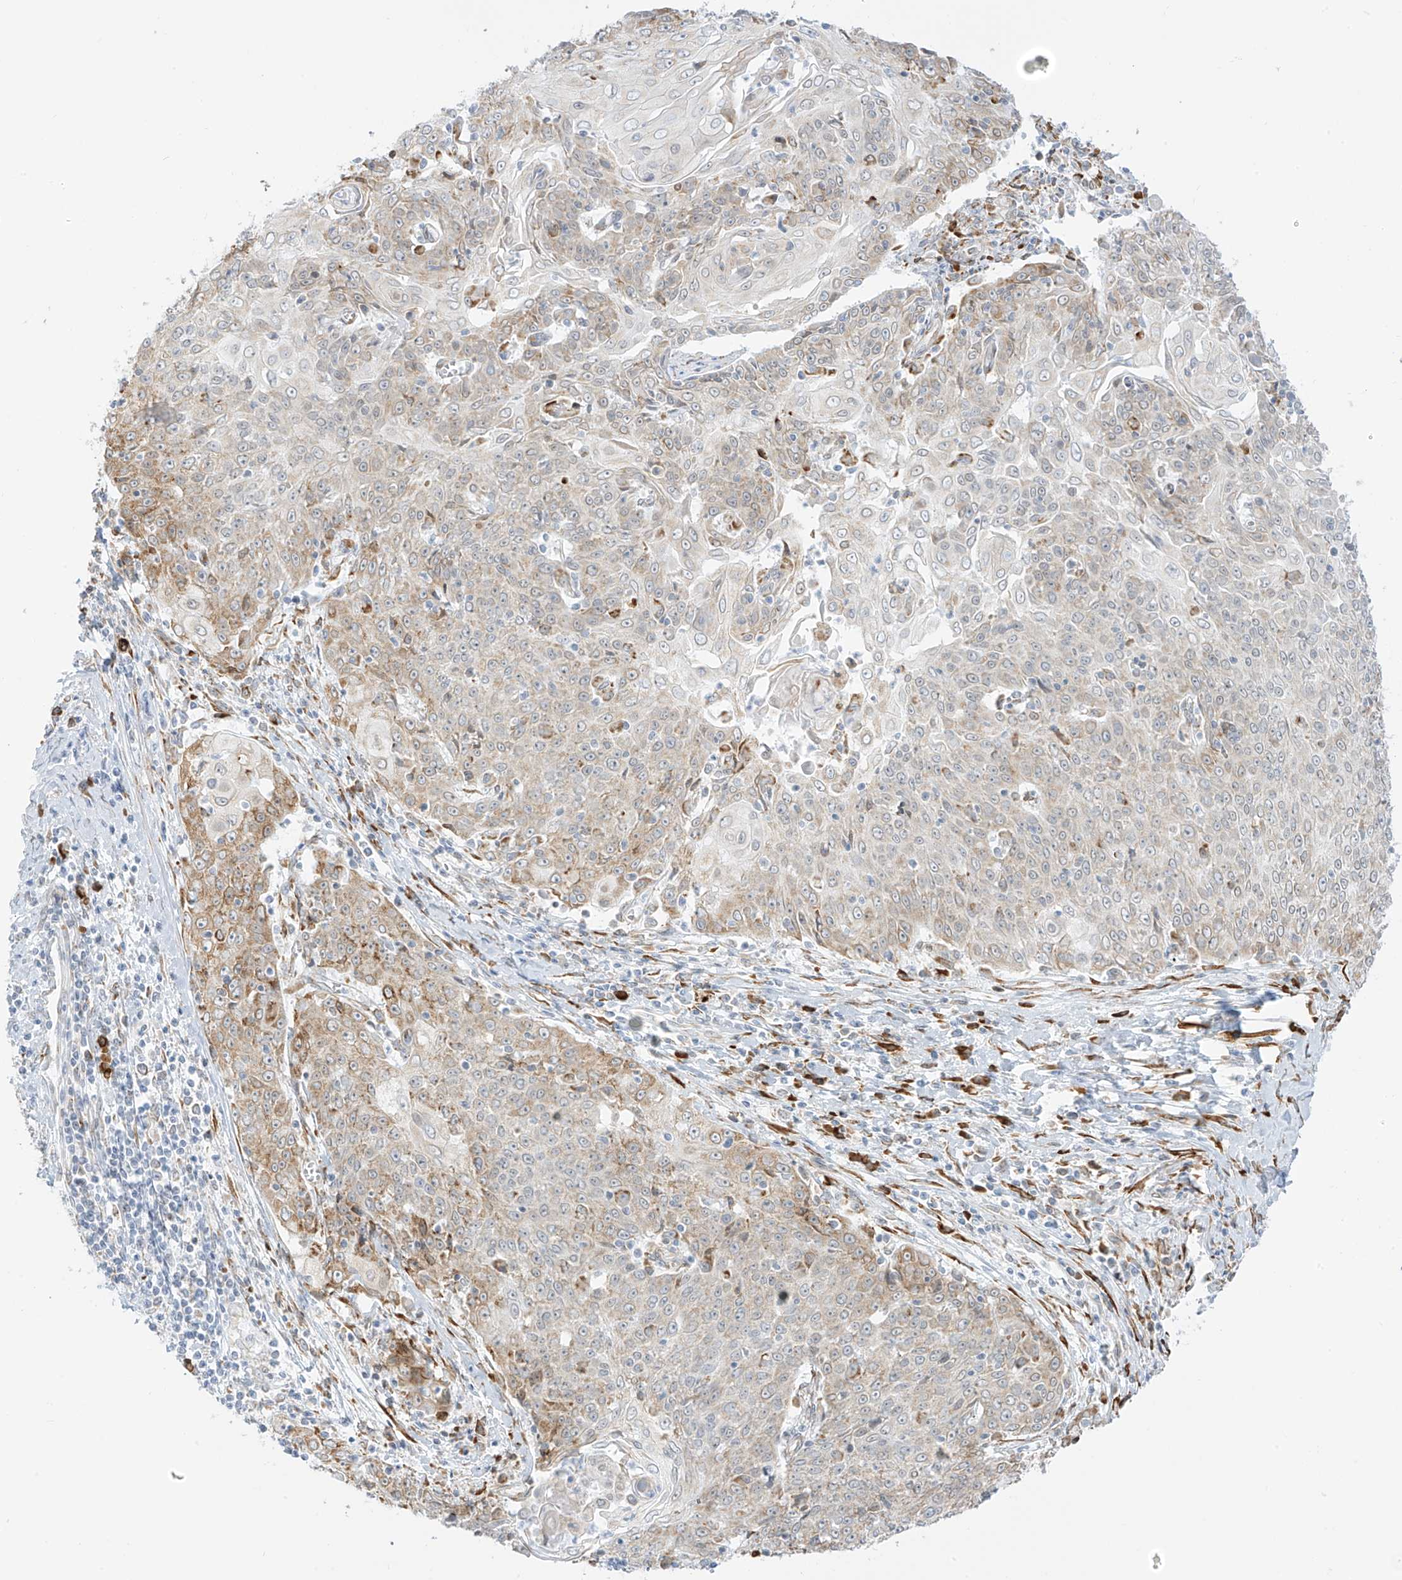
{"staining": {"intensity": "moderate", "quantity": "<25%", "location": "cytoplasmic/membranous"}, "tissue": "cervical cancer", "cell_type": "Tumor cells", "image_type": "cancer", "snomed": [{"axis": "morphology", "description": "Squamous cell carcinoma, NOS"}, {"axis": "topography", "description": "Cervix"}], "caption": "The immunohistochemical stain labels moderate cytoplasmic/membranous expression in tumor cells of cervical cancer tissue.", "gene": "LRRC59", "patient": {"sex": "female", "age": 48}}